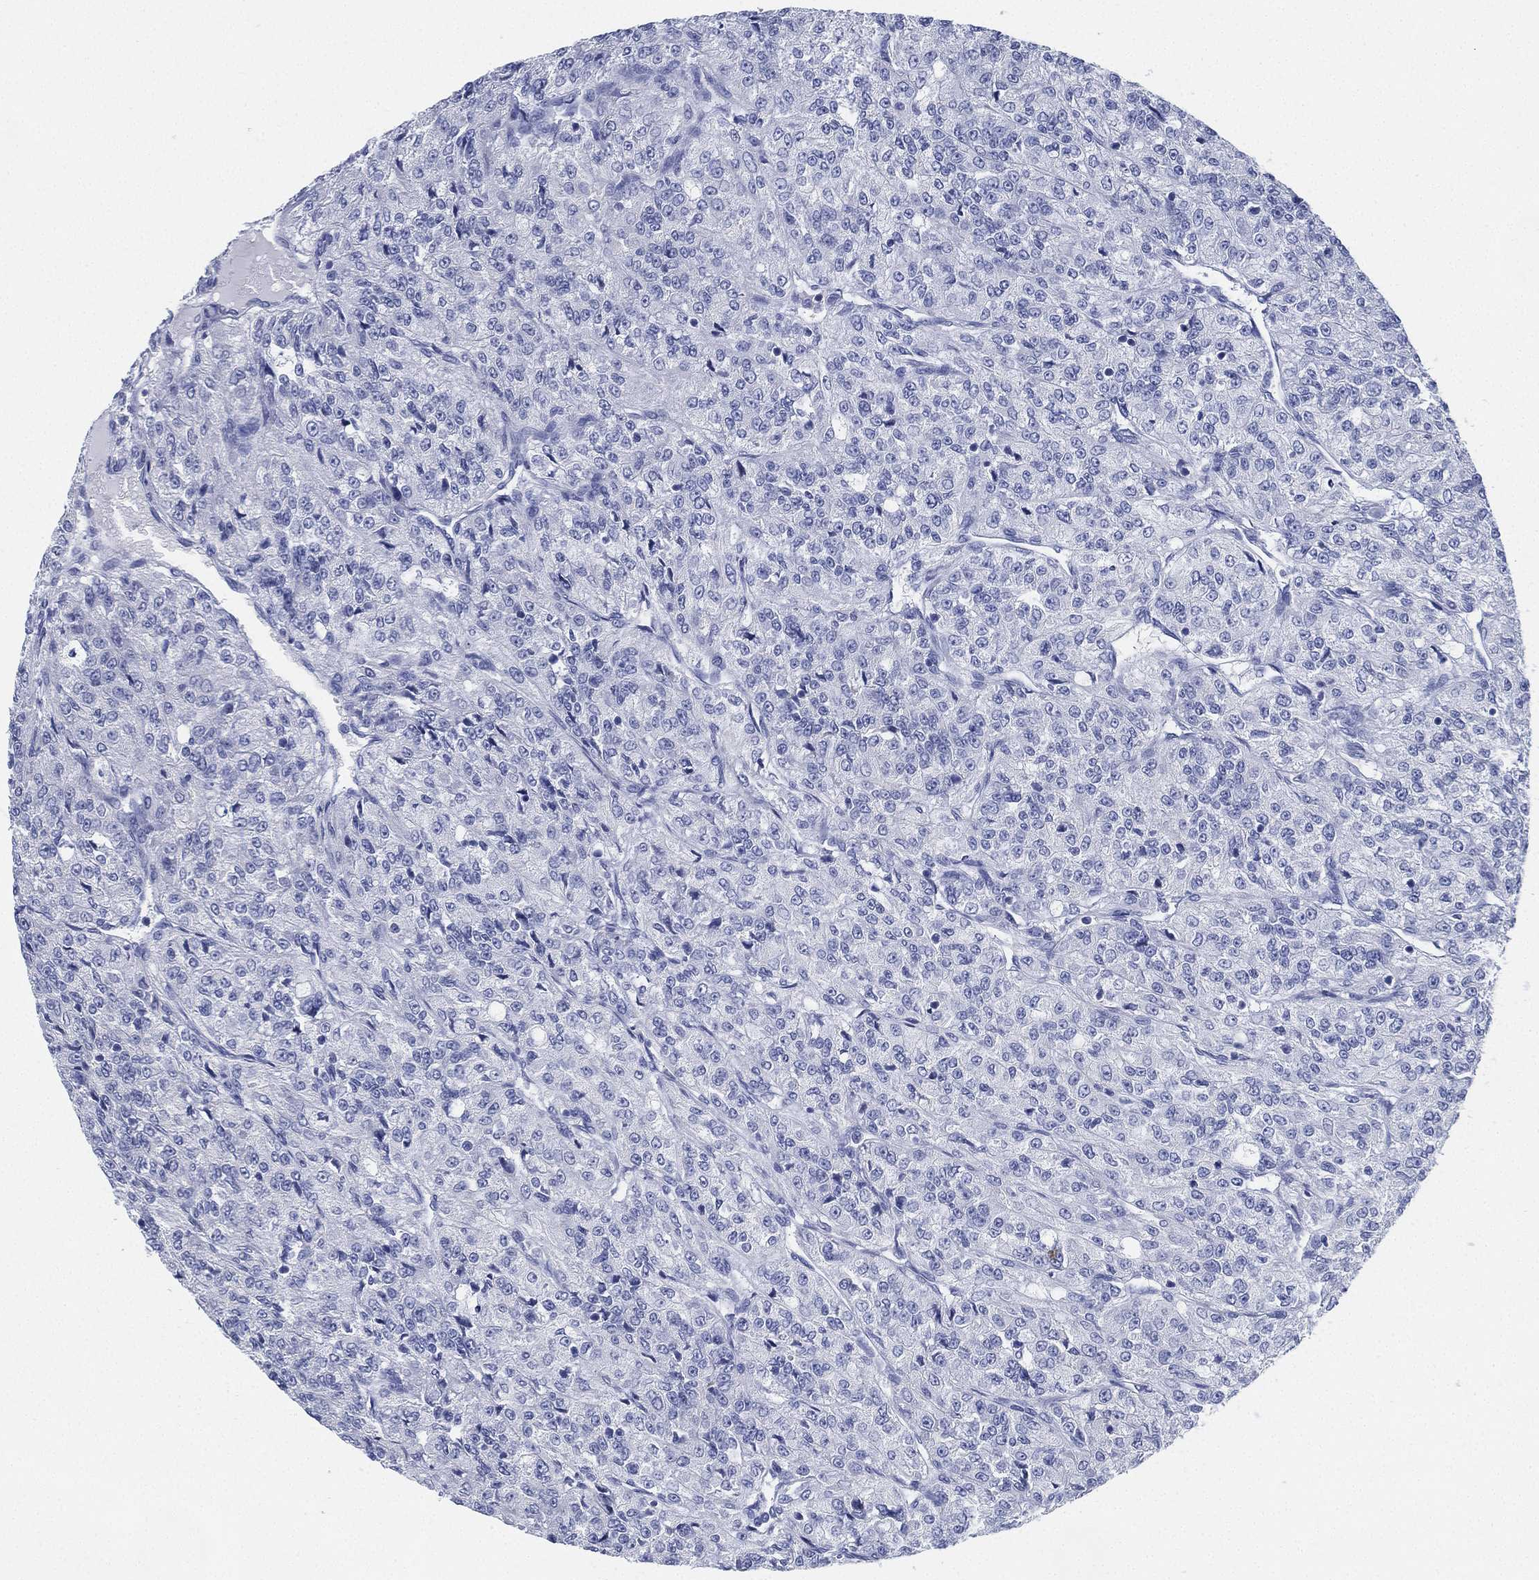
{"staining": {"intensity": "negative", "quantity": "none", "location": "none"}, "tissue": "renal cancer", "cell_type": "Tumor cells", "image_type": "cancer", "snomed": [{"axis": "morphology", "description": "Adenocarcinoma, NOS"}, {"axis": "topography", "description": "Kidney"}], "caption": "Histopathology image shows no significant protein expression in tumor cells of renal cancer (adenocarcinoma).", "gene": "DEFB121", "patient": {"sex": "female", "age": 63}}